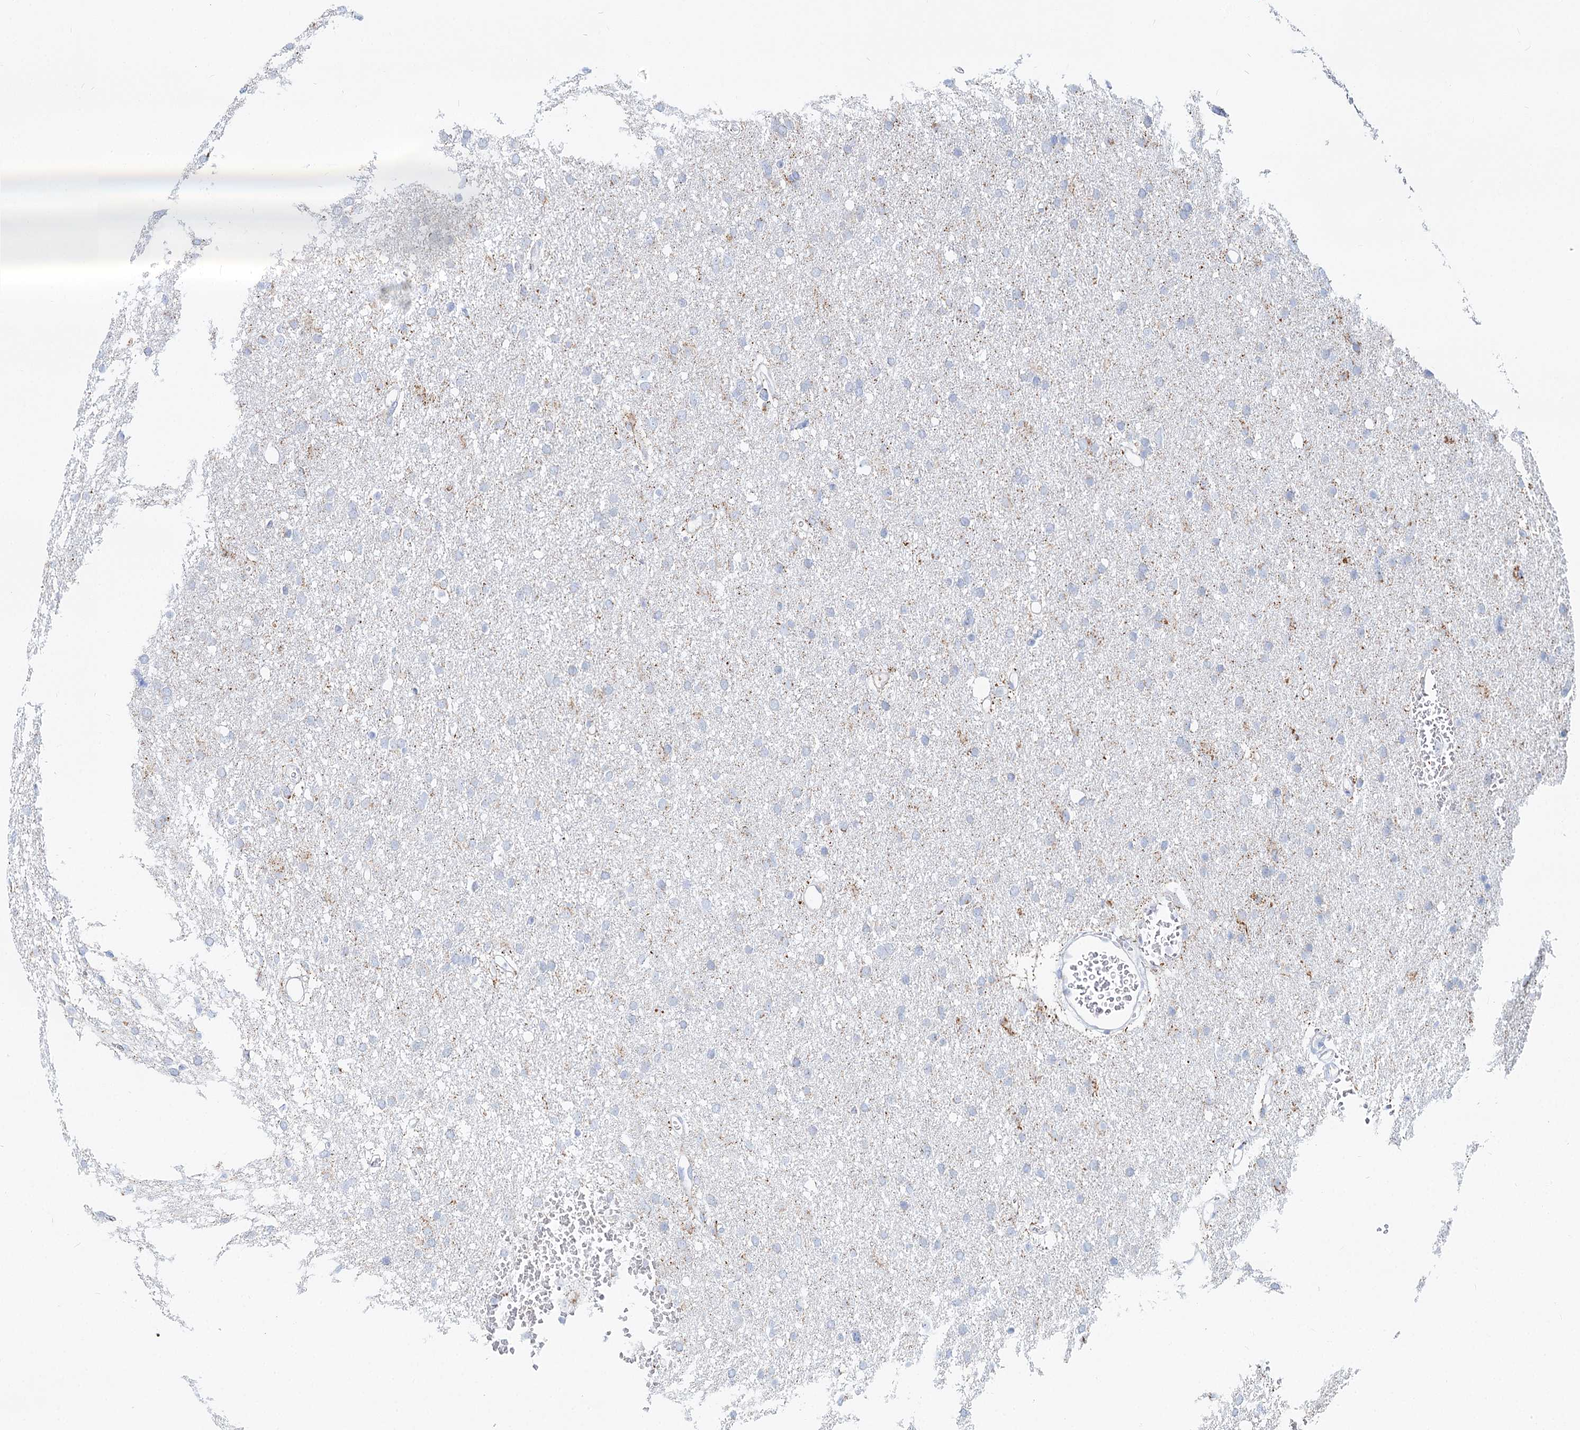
{"staining": {"intensity": "weak", "quantity": "<25%", "location": "cytoplasmic/membranous"}, "tissue": "glioma", "cell_type": "Tumor cells", "image_type": "cancer", "snomed": [{"axis": "morphology", "description": "Glioma, malignant, High grade"}, {"axis": "topography", "description": "Cerebral cortex"}], "caption": "A high-resolution photomicrograph shows IHC staining of malignant glioma (high-grade), which demonstrates no significant expression in tumor cells.", "gene": "MCCC2", "patient": {"sex": "female", "age": 36}}